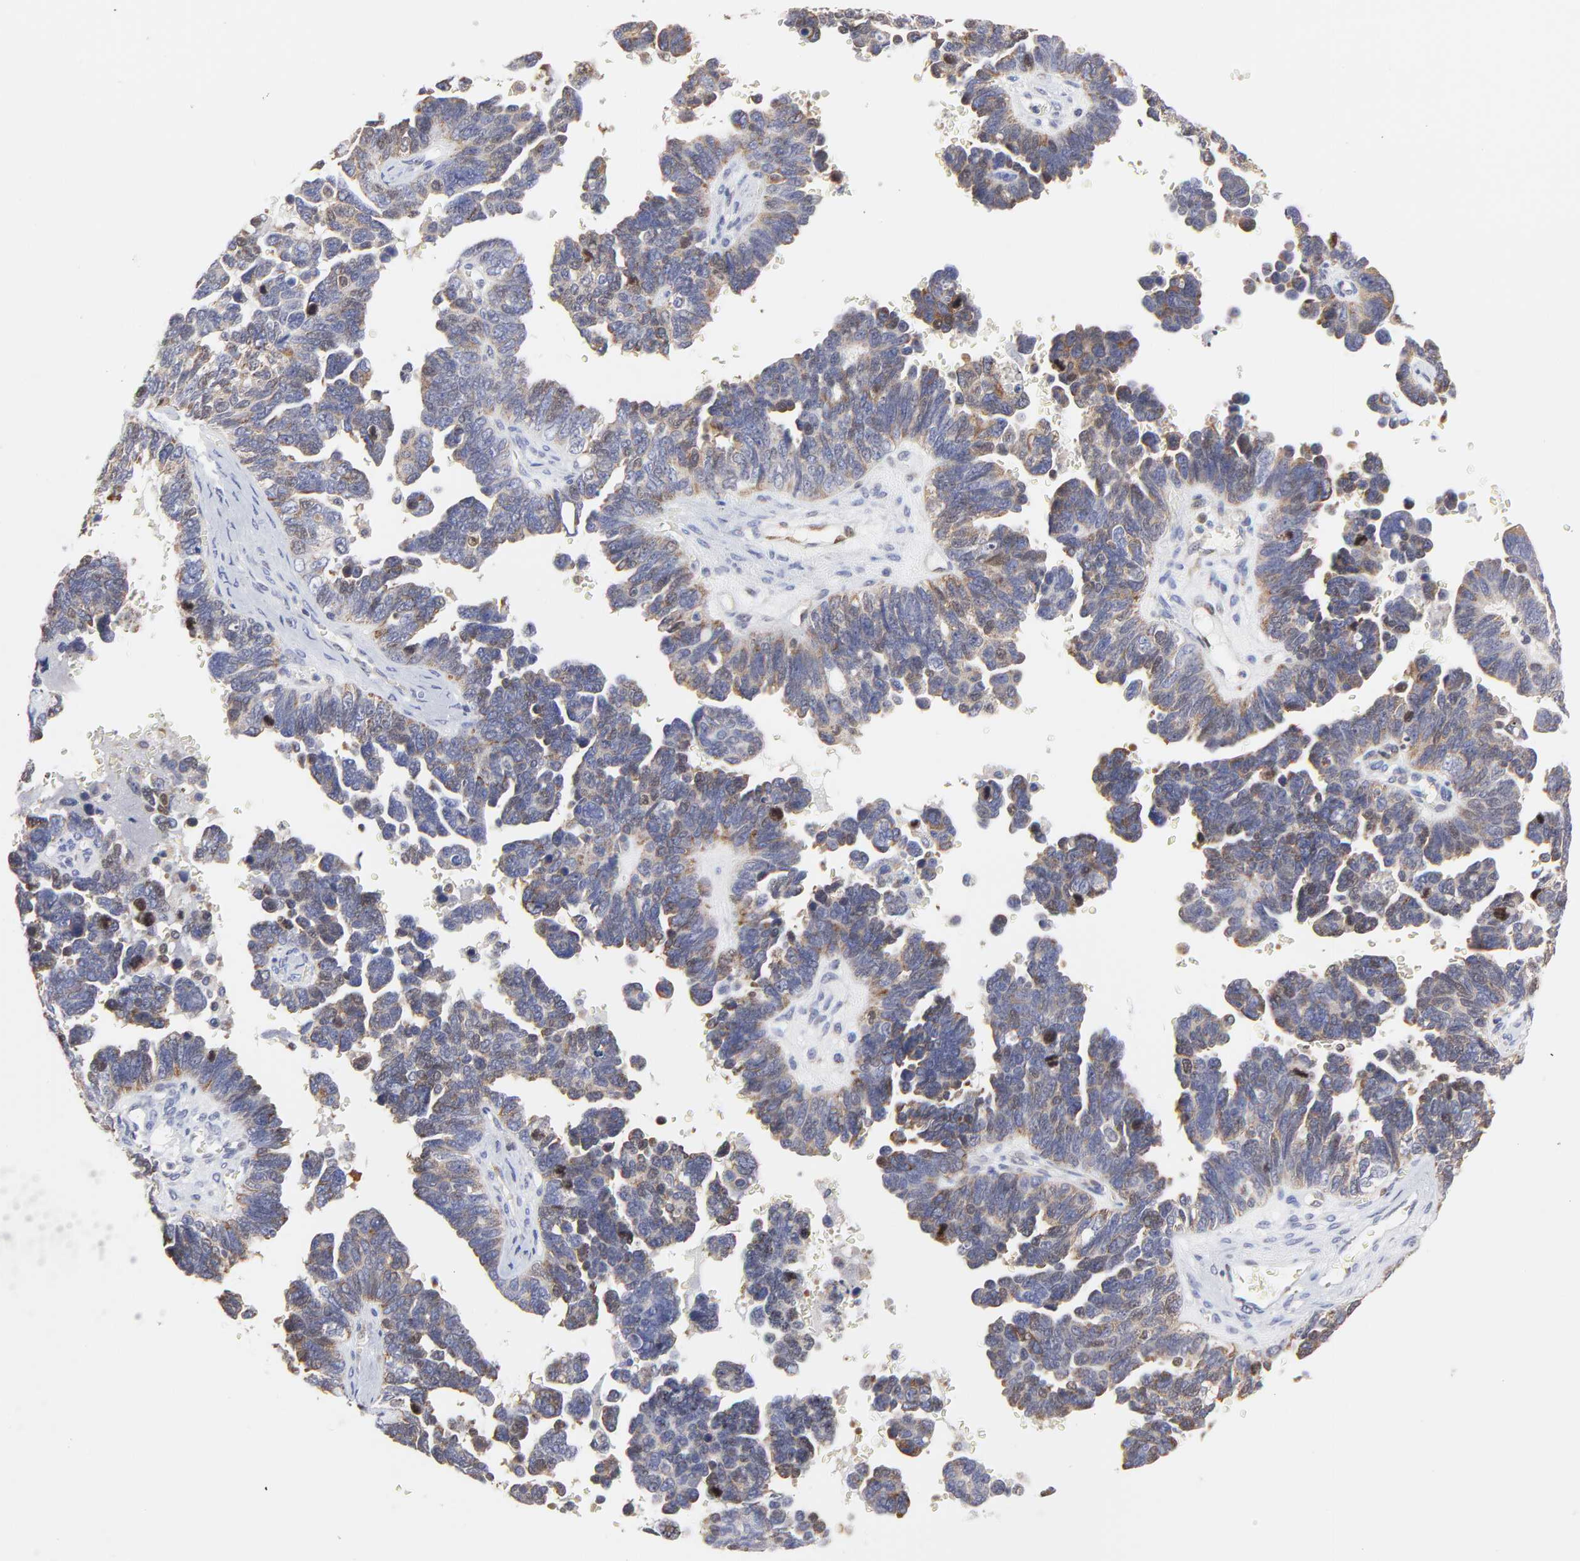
{"staining": {"intensity": "weak", "quantity": "25%-75%", "location": "cytoplasmic/membranous"}, "tissue": "ovarian cancer", "cell_type": "Tumor cells", "image_type": "cancer", "snomed": [{"axis": "morphology", "description": "Cystadenocarcinoma, serous, NOS"}, {"axis": "topography", "description": "Ovary"}], "caption": "Protein expression analysis of ovarian cancer reveals weak cytoplasmic/membranous expression in about 25%-75% of tumor cells.", "gene": "NCAPH", "patient": {"sex": "female", "age": 69}}